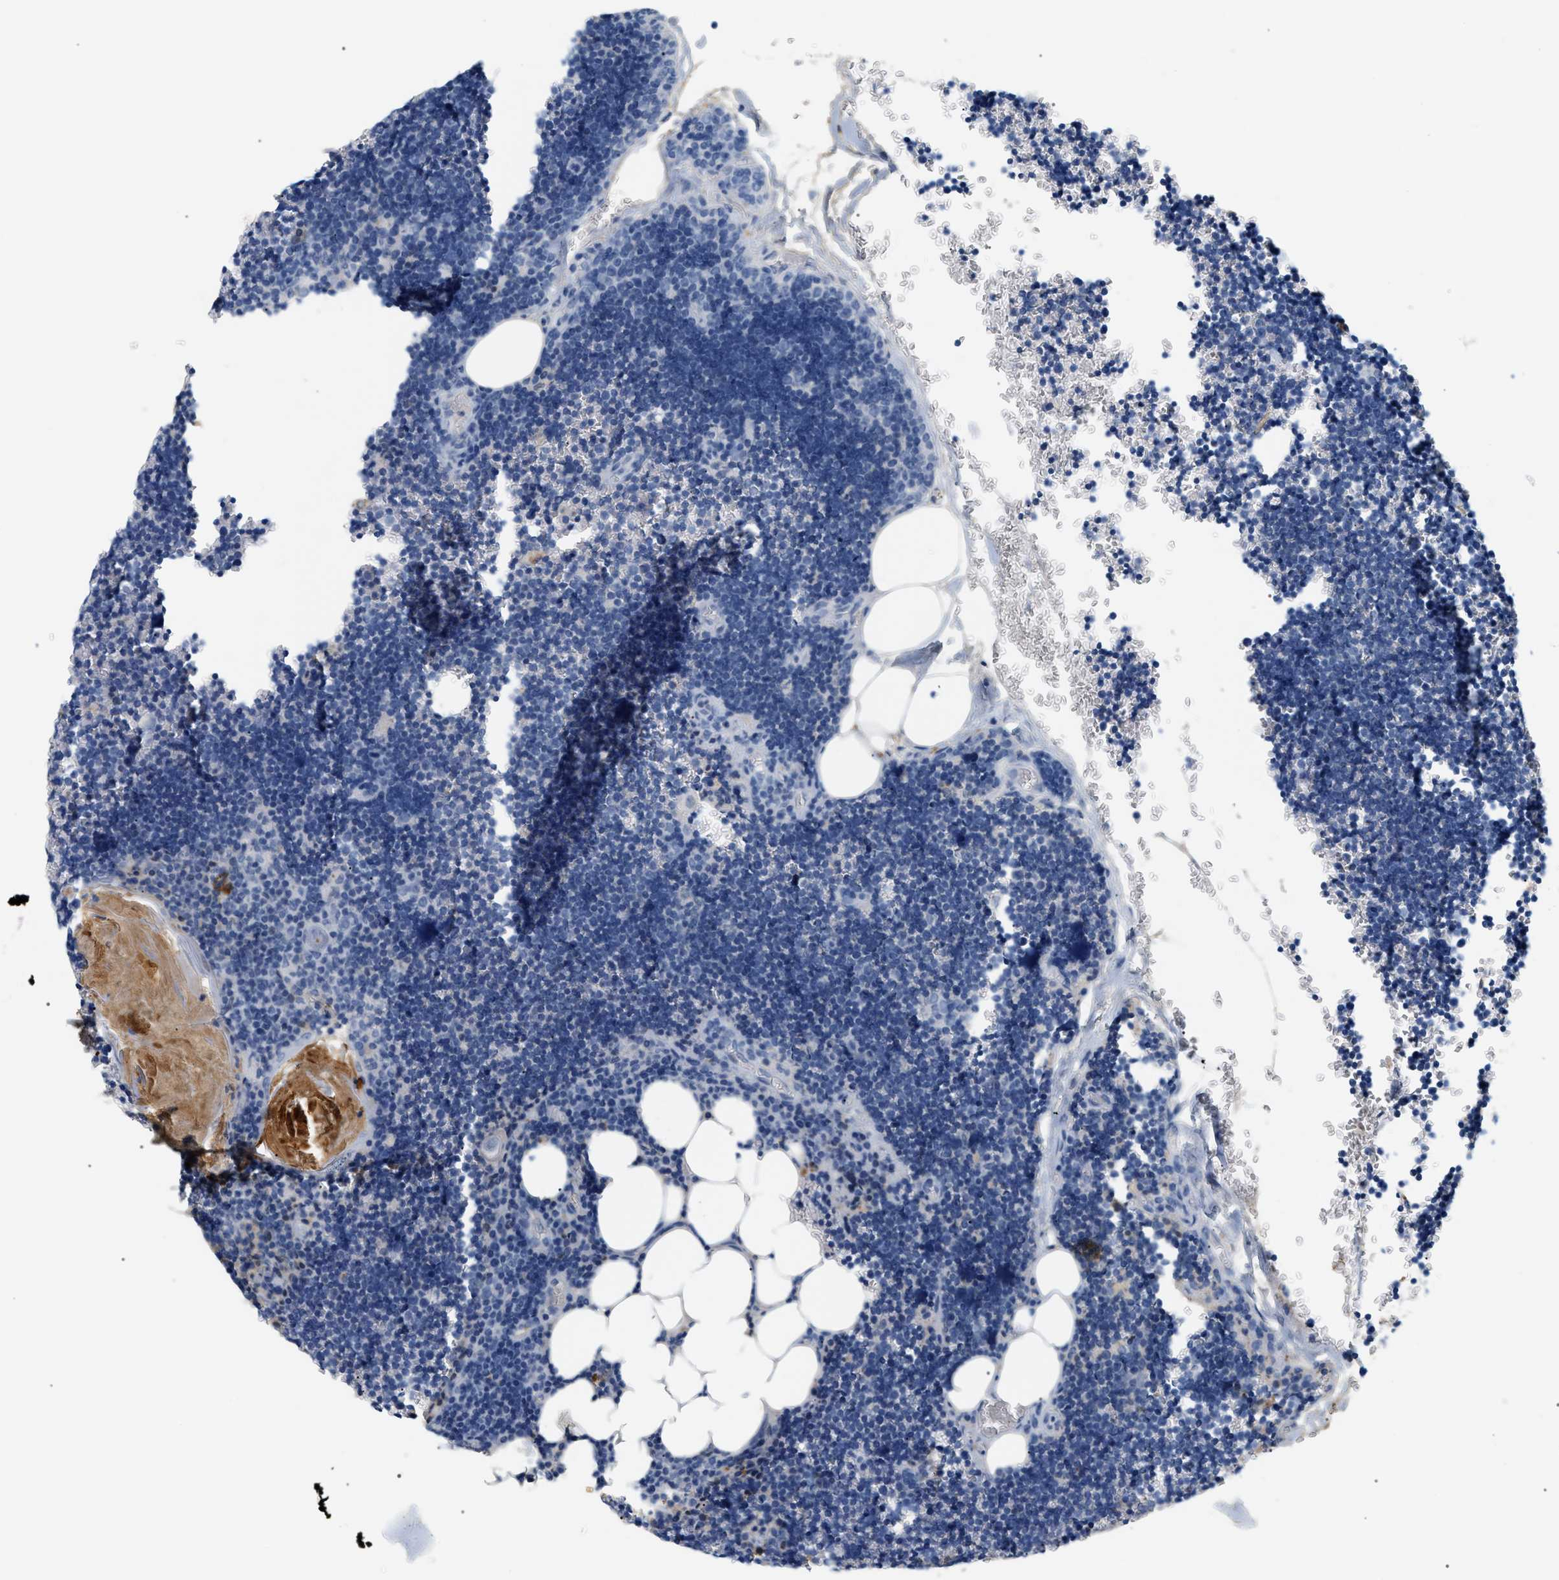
{"staining": {"intensity": "moderate", "quantity": "25%-75%", "location": "cytoplasmic/membranous"}, "tissue": "lymph node", "cell_type": "Germinal center cells", "image_type": "normal", "snomed": [{"axis": "morphology", "description": "Normal tissue, NOS"}, {"axis": "topography", "description": "Lymph node"}], "caption": "Human lymph node stained with a brown dye exhibits moderate cytoplasmic/membranous positive expression in about 25%-75% of germinal center cells.", "gene": "CFH", "patient": {"sex": "male", "age": 33}}